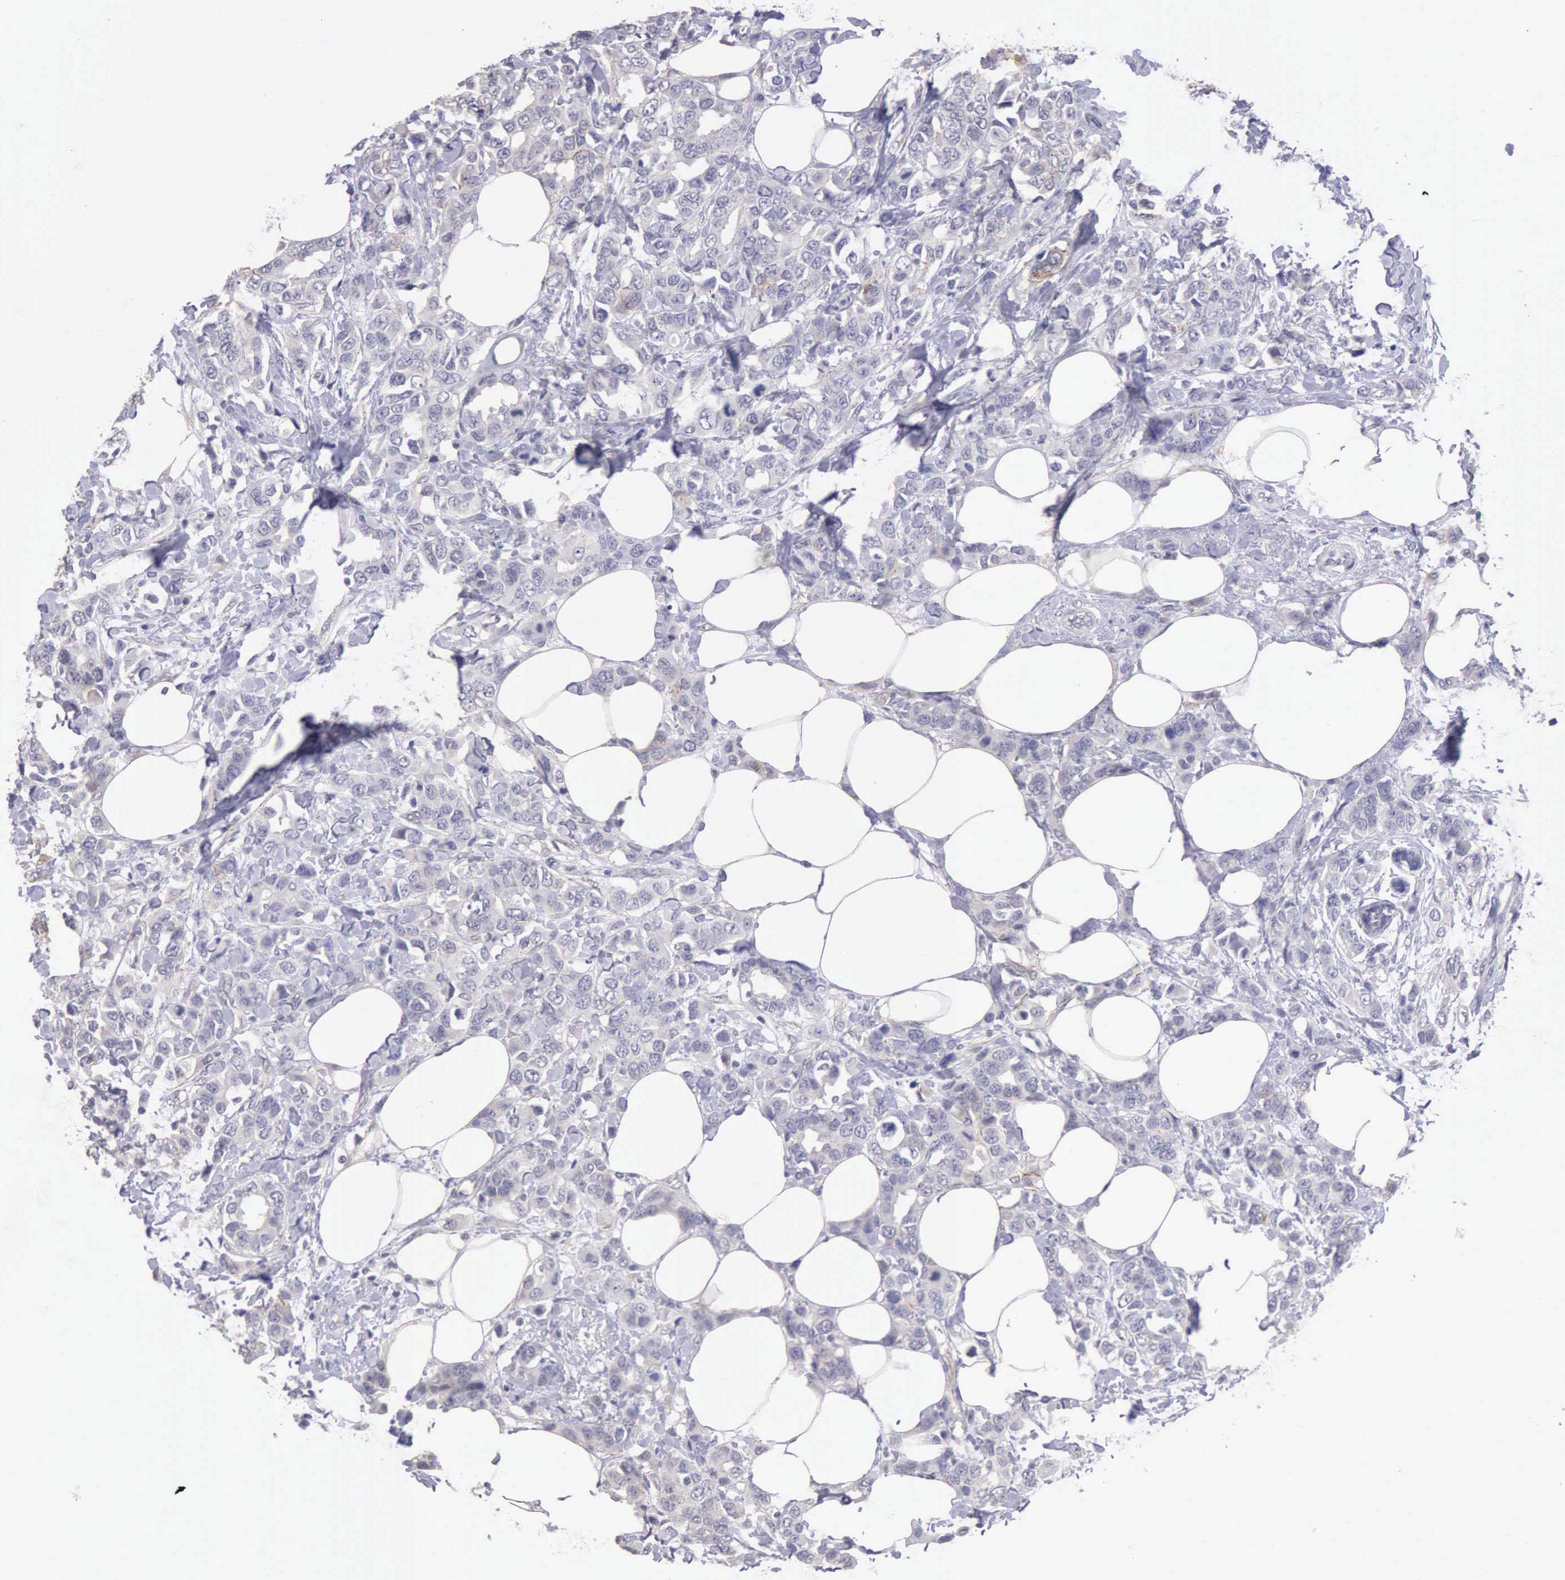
{"staining": {"intensity": "weak", "quantity": "<25%", "location": "cytoplasmic/membranous"}, "tissue": "breast cancer", "cell_type": "Tumor cells", "image_type": "cancer", "snomed": [{"axis": "morphology", "description": "Normal tissue, NOS"}, {"axis": "morphology", "description": "Duct carcinoma"}, {"axis": "topography", "description": "Breast"}], "caption": "High magnification brightfield microscopy of breast invasive ductal carcinoma stained with DAB (3,3'-diaminobenzidine) (brown) and counterstained with hematoxylin (blue): tumor cells show no significant expression.", "gene": "KCND1", "patient": {"sex": "female", "age": 50}}